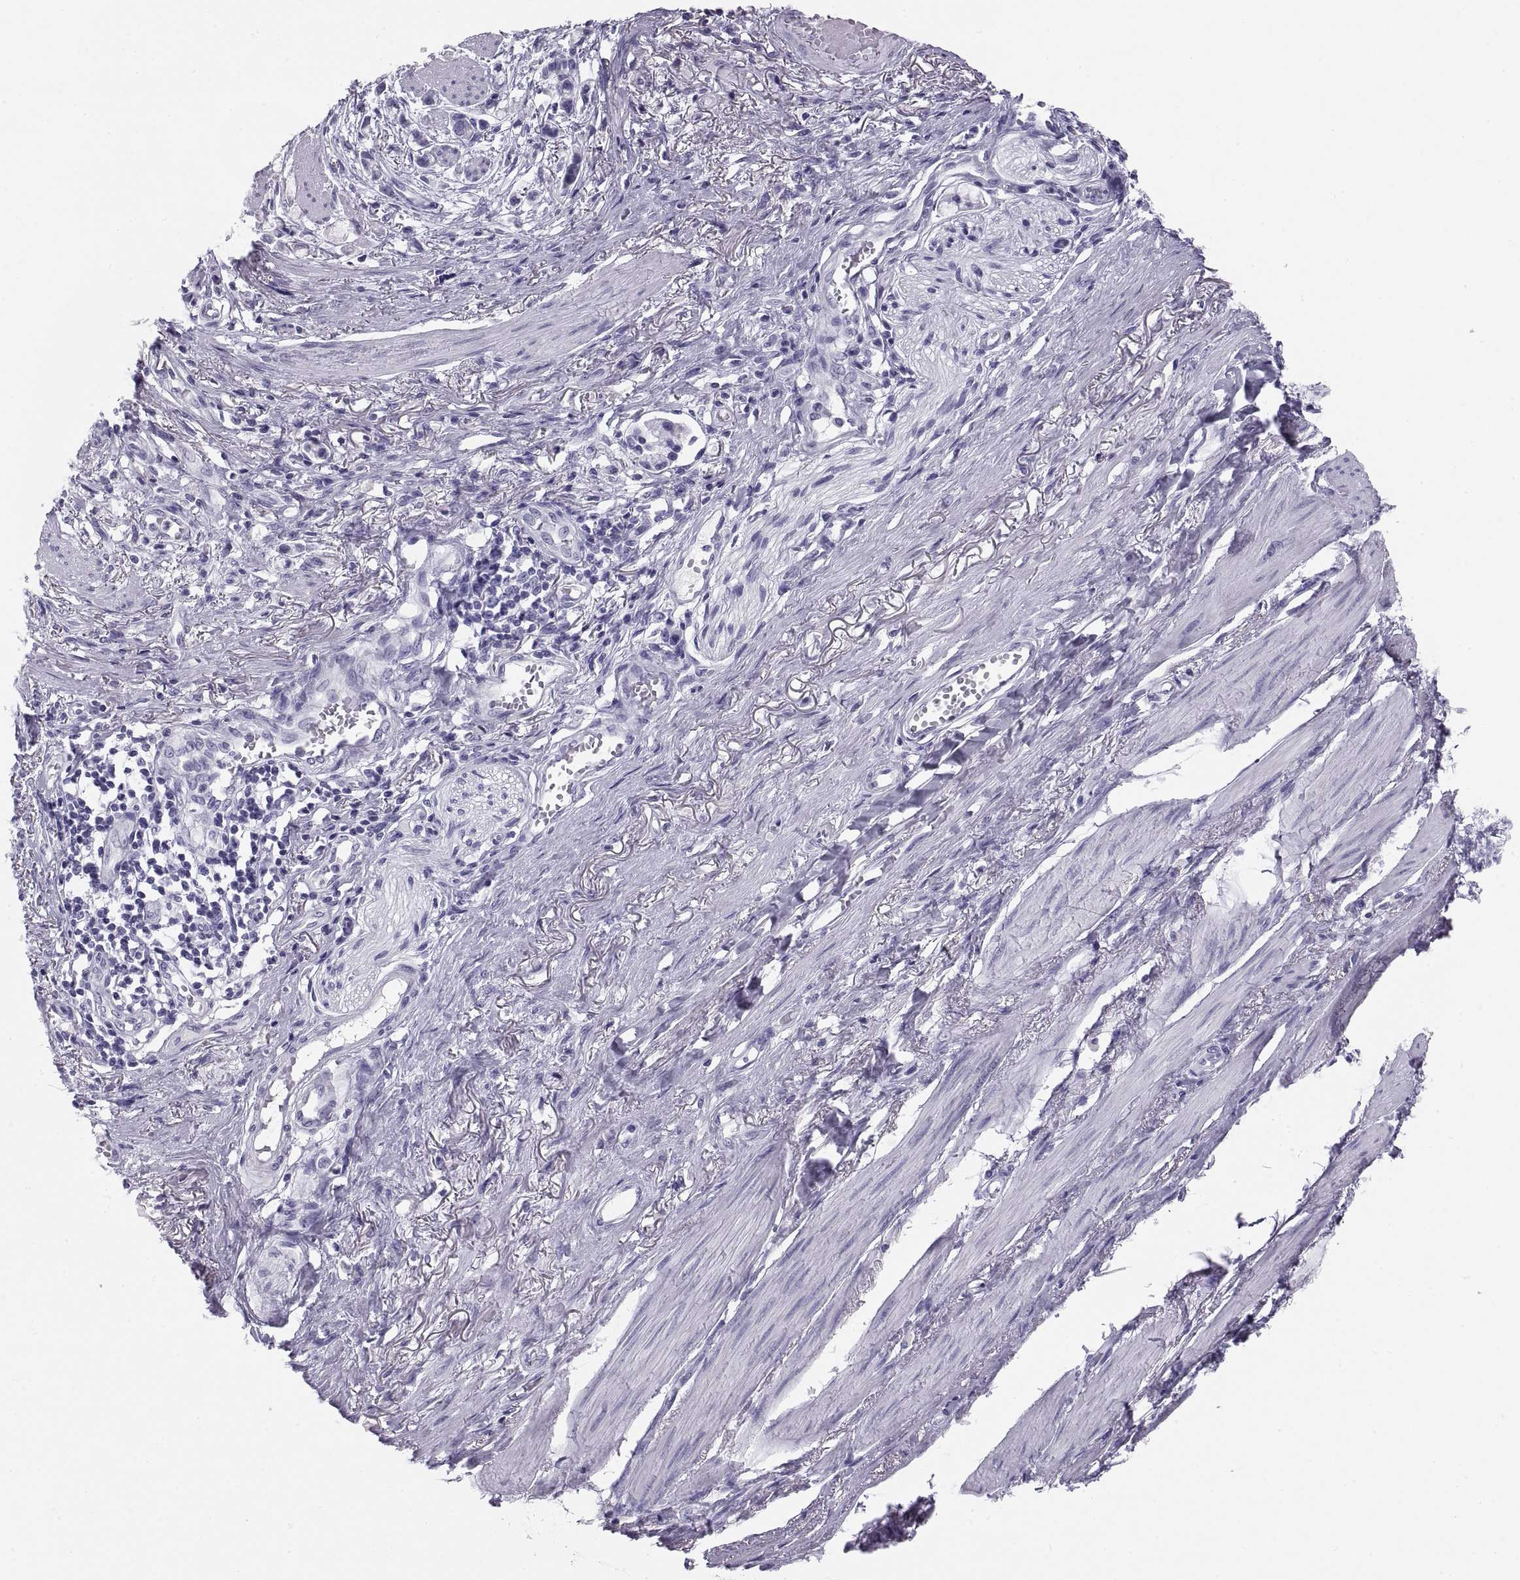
{"staining": {"intensity": "negative", "quantity": "none", "location": "none"}, "tissue": "stomach cancer", "cell_type": "Tumor cells", "image_type": "cancer", "snomed": [{"axis": "morphology", "description": "Adenocarcinoma, NOS"}, {"axis": "topography", "description": "Stomach"}], "caption": "A histopathology image of human stomach cancer (adenocarcinoma) is negative for staining in tumor cells. (DAB (3,3'-diaminobenzidine) immunohistochemistry with hematoxylin counter stain).", "gene": "PAX2", "patient": {"sex": "female", "age": 81}}